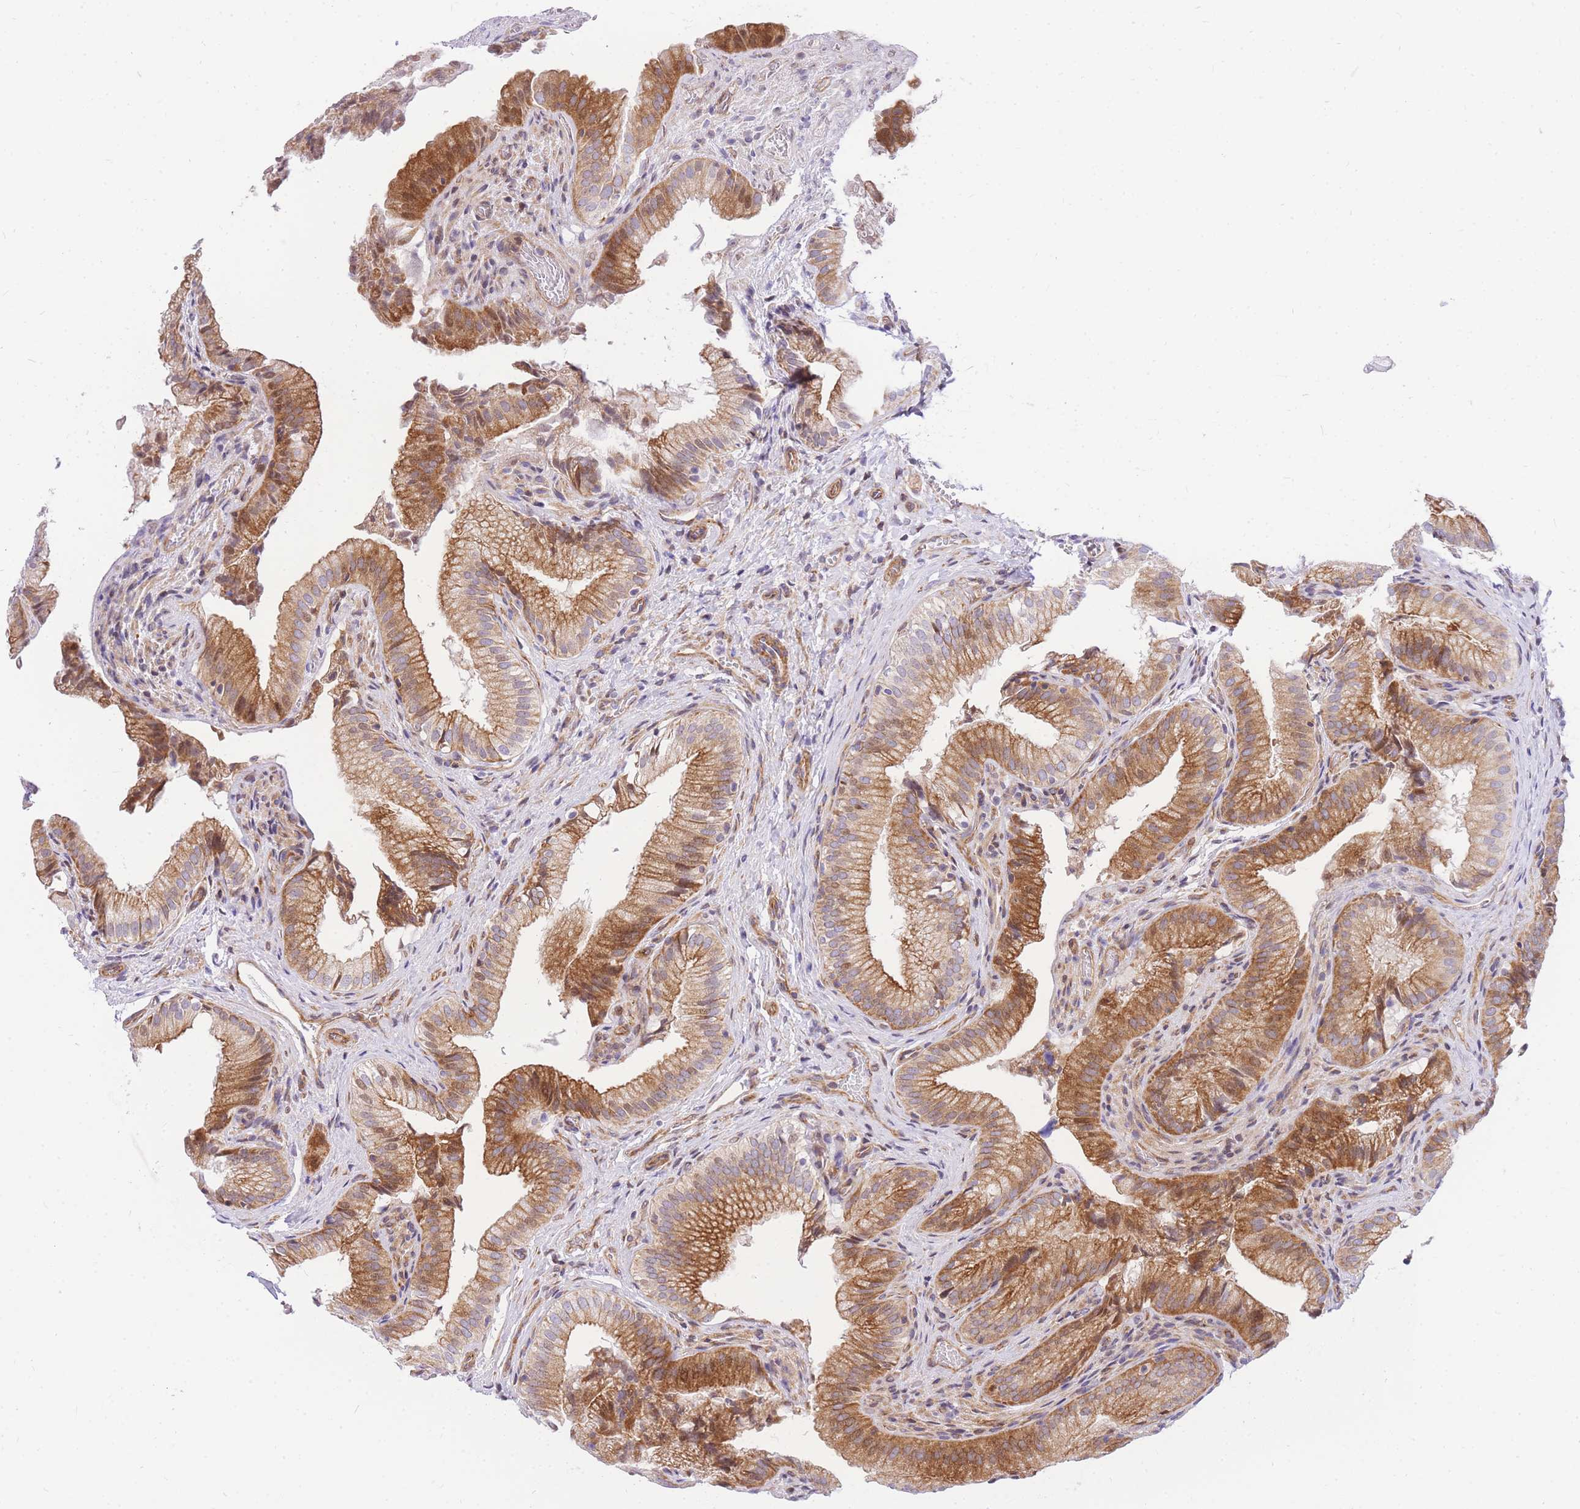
{"staining": {"intensity": "strong", "quantity": ">75%", "location": "cytoplasmic/membranous"}, "tissue": "gallbladder", "cell_type": "Glandular cells", "image_type": "normal", "snomed": [{"axis": "morphology", "description": "Normal tissue, NOS"}, {"axis": "topography", "description": "Gallbladder"}], "caption": "Immunohistochemical staining of unremarkable human gallbladder demonstrates >75% levels of strong cytoplasmic/membranous protein staining in approximately >75% of glandular cells.", "gene": "S100PBP", "patient": {"sex": "female", "age": 30}}